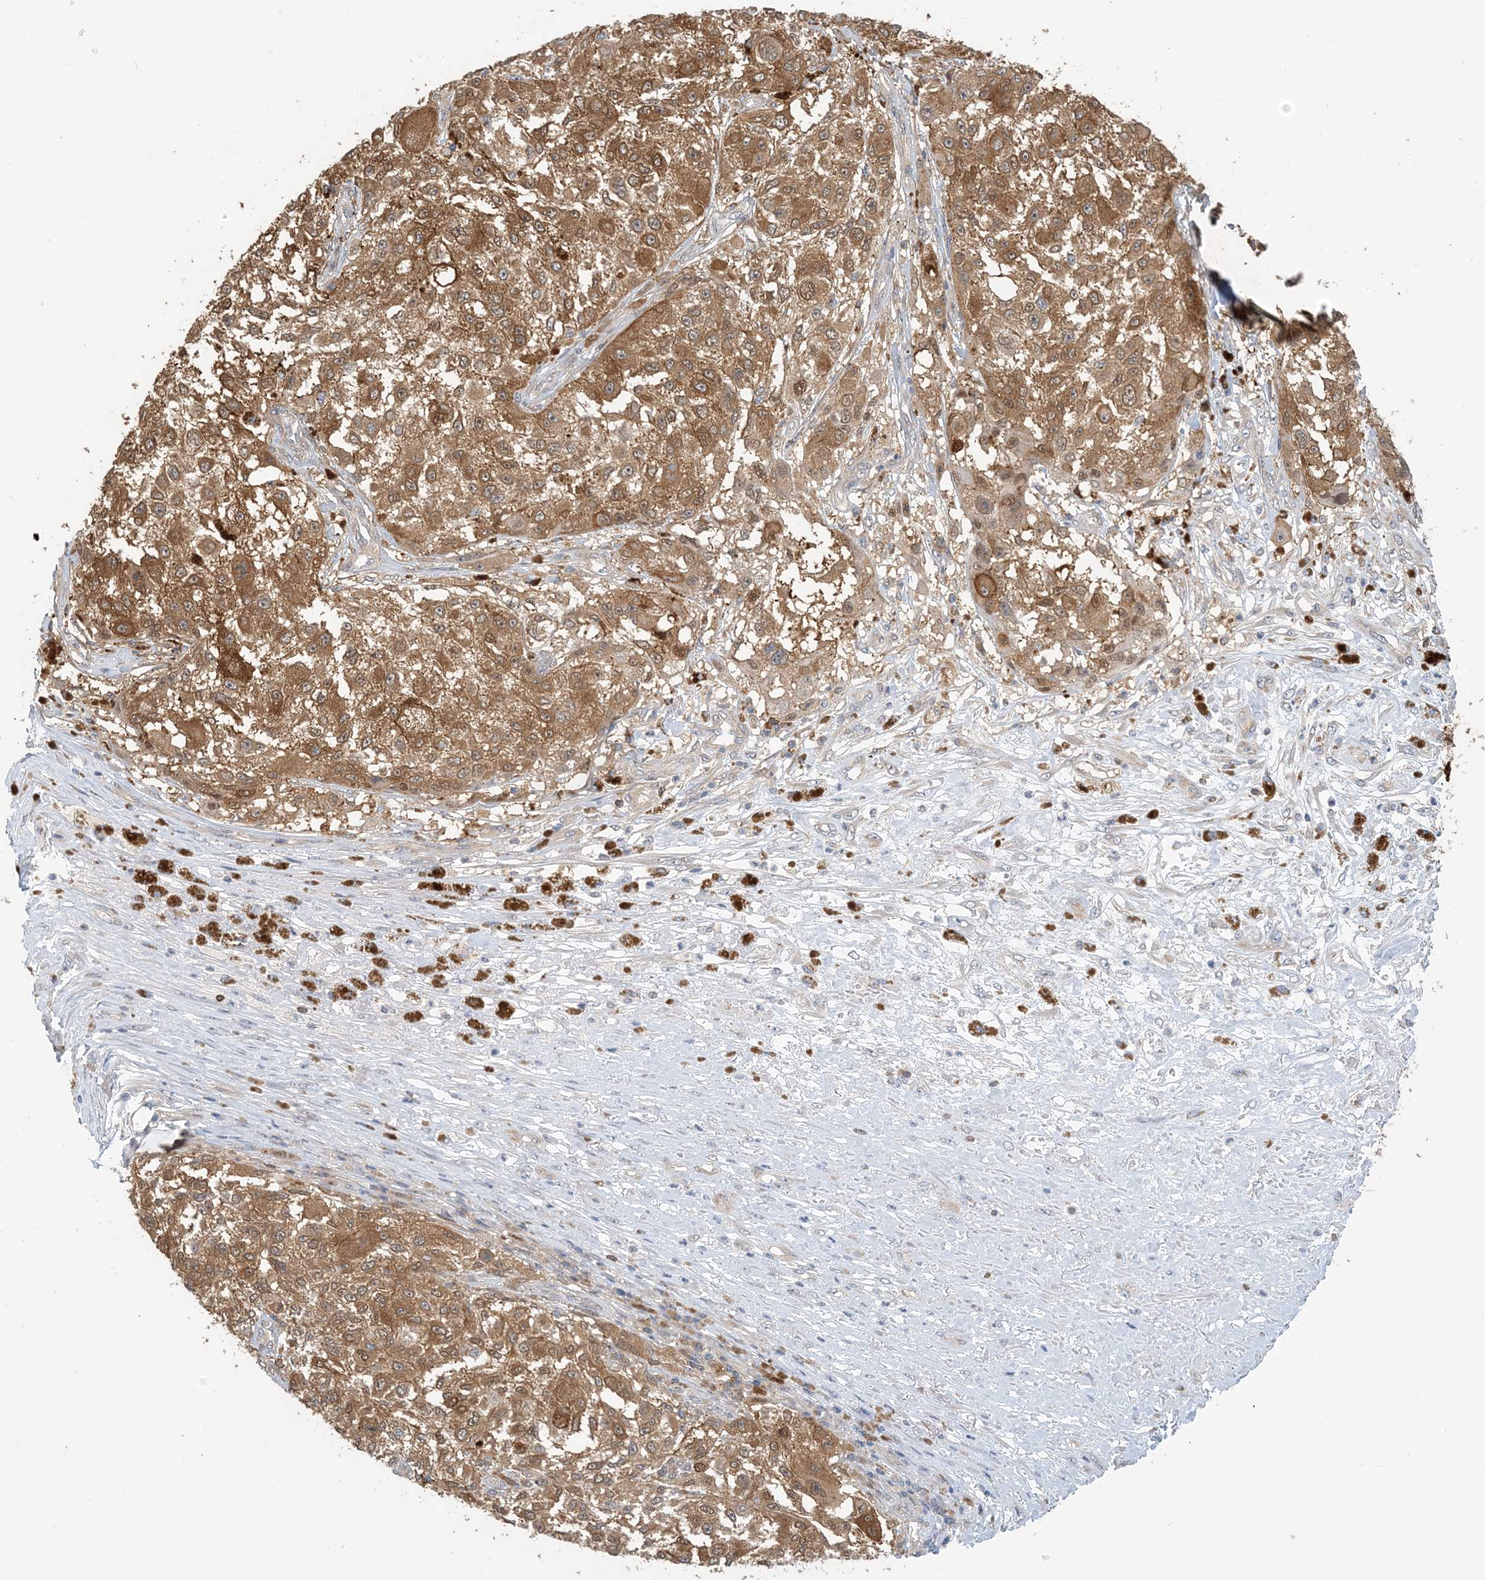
{"staining": {"intensity": "strong", "quantity": ">75%", "location": "cytoplasmic/membranous"}, "tissue": "melanoma", "cell_type": "Tumor cells", "image_type": "cancer", "snomed": [{"axis": "morphology", "description": "Necrosis, NOS"}, {"axis": "morphology", "description": "Malignant melanoma, NOS"}, {"axis": "topography", "description": "Skin"}], "caption": "IHC histopathology image of neoplastic tissue: malignant melanoma stained using IHC shows high levels of strong protein expression localized specifically in the cytoplasmic/membranous of tumor cells, appearing as a cytoplasmic/membranous brown color.", "gene": "ZC3H12A", "patient": {"sex": "female", "age": 87}}